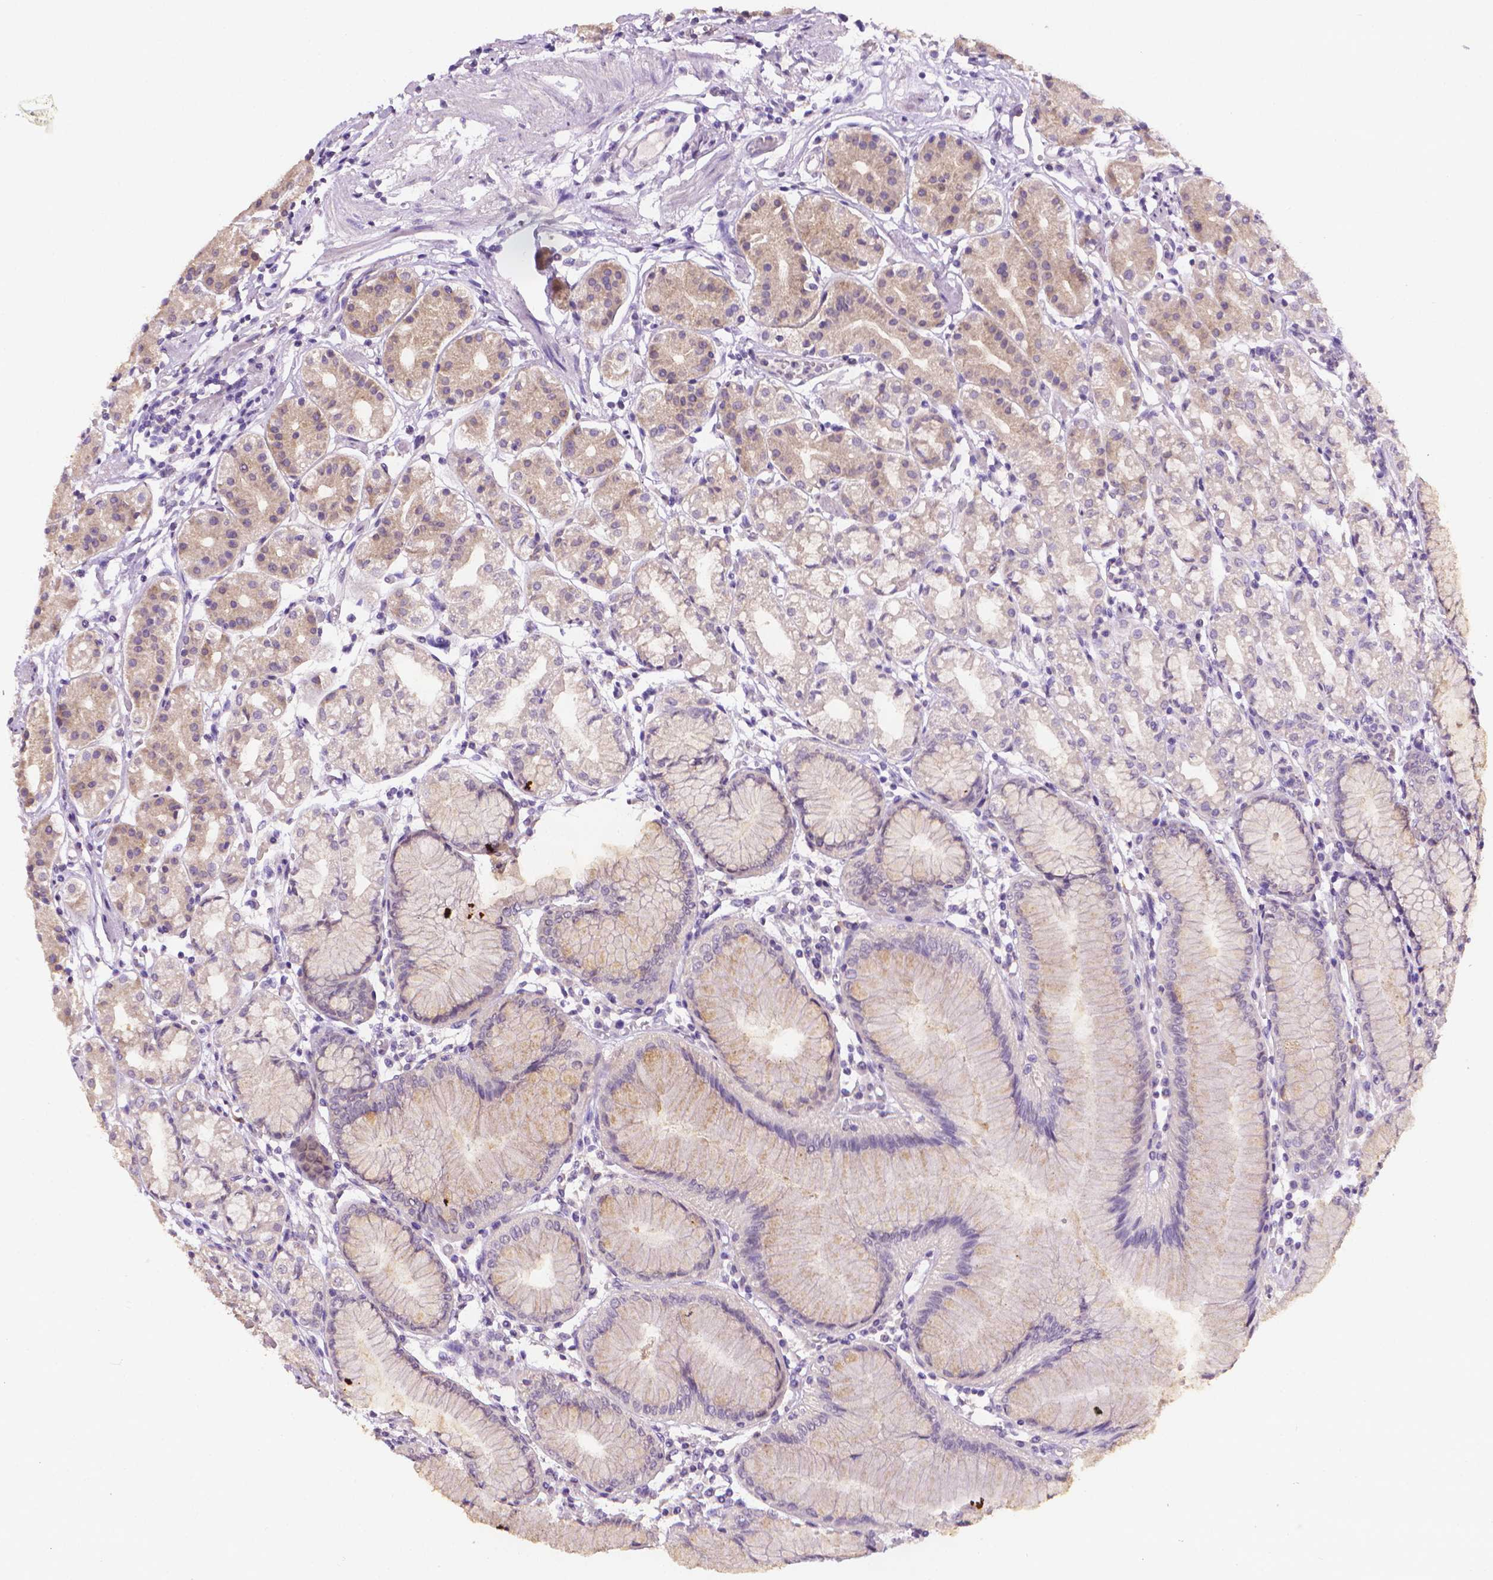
{"staining": {"intensity": "weak", "quantity": "25%-75%", "location": "cytoplasmic/membranous"}, "tissue": "stomach", "cell_type": "Glandular cells", "image_type": "normal", "snomed": [{"axis": "morphology", "description": "Normal tissue, NOS"}, {"axis": "topography", "description": "Skeletal muscle"}, {"axis": "topography", "description": "Stomach"}], "caption": "A brown stain shows weak cytoplasmic/membranous staining of a protein in glandular cells of normal stomach. (DAB IHC with brightfield microscopy, high magnification).", "gene": "FASN", "patient": {"sex": "female", "age": 57}}